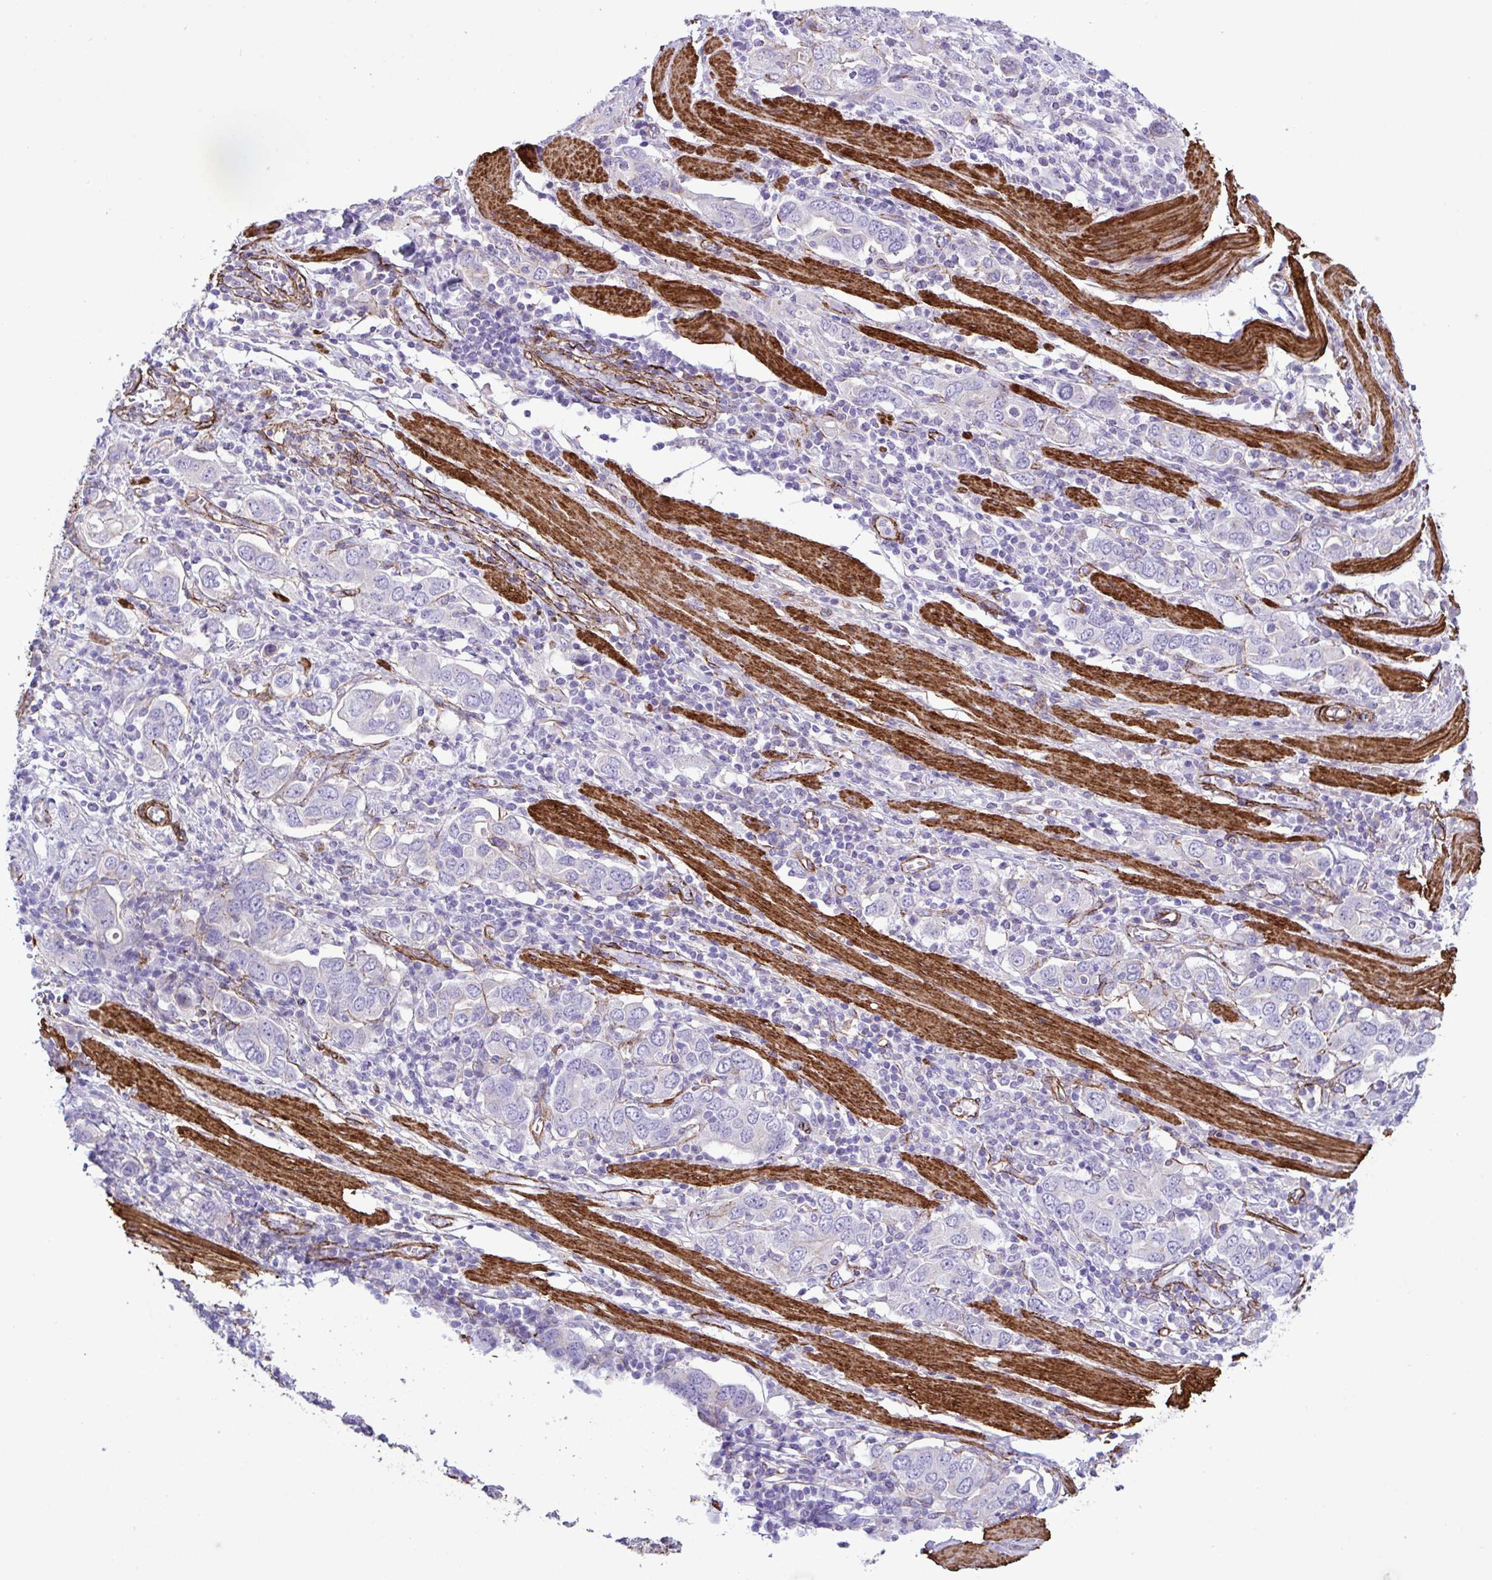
{"staining": {"intensity": "negative", "quantity": "none", "location": "none"}, "tissue": "stomach cancer", "cell_type": "Tumor cells", "image_type": "cancer", "snomed": [{"axis": "morphology", "description": "Adenocarcinoma, NOS"}, {"axis": "topography", "description": "Stomach, upper"}, {"axis": "topography", "description": "Stomach"}], "caption": "A high-resolution photomicrograph shows immunohistochemistry (IHC) staining of stomach cancer (adenocarcinoma), which displays no significant positivity in tumor cells. (Brightfield microscopy of DAB immunohistochemistry (IHC) at high magnification).", "gene": "SYNPO2L", "patient": {"sex": "male", "age": 62}}